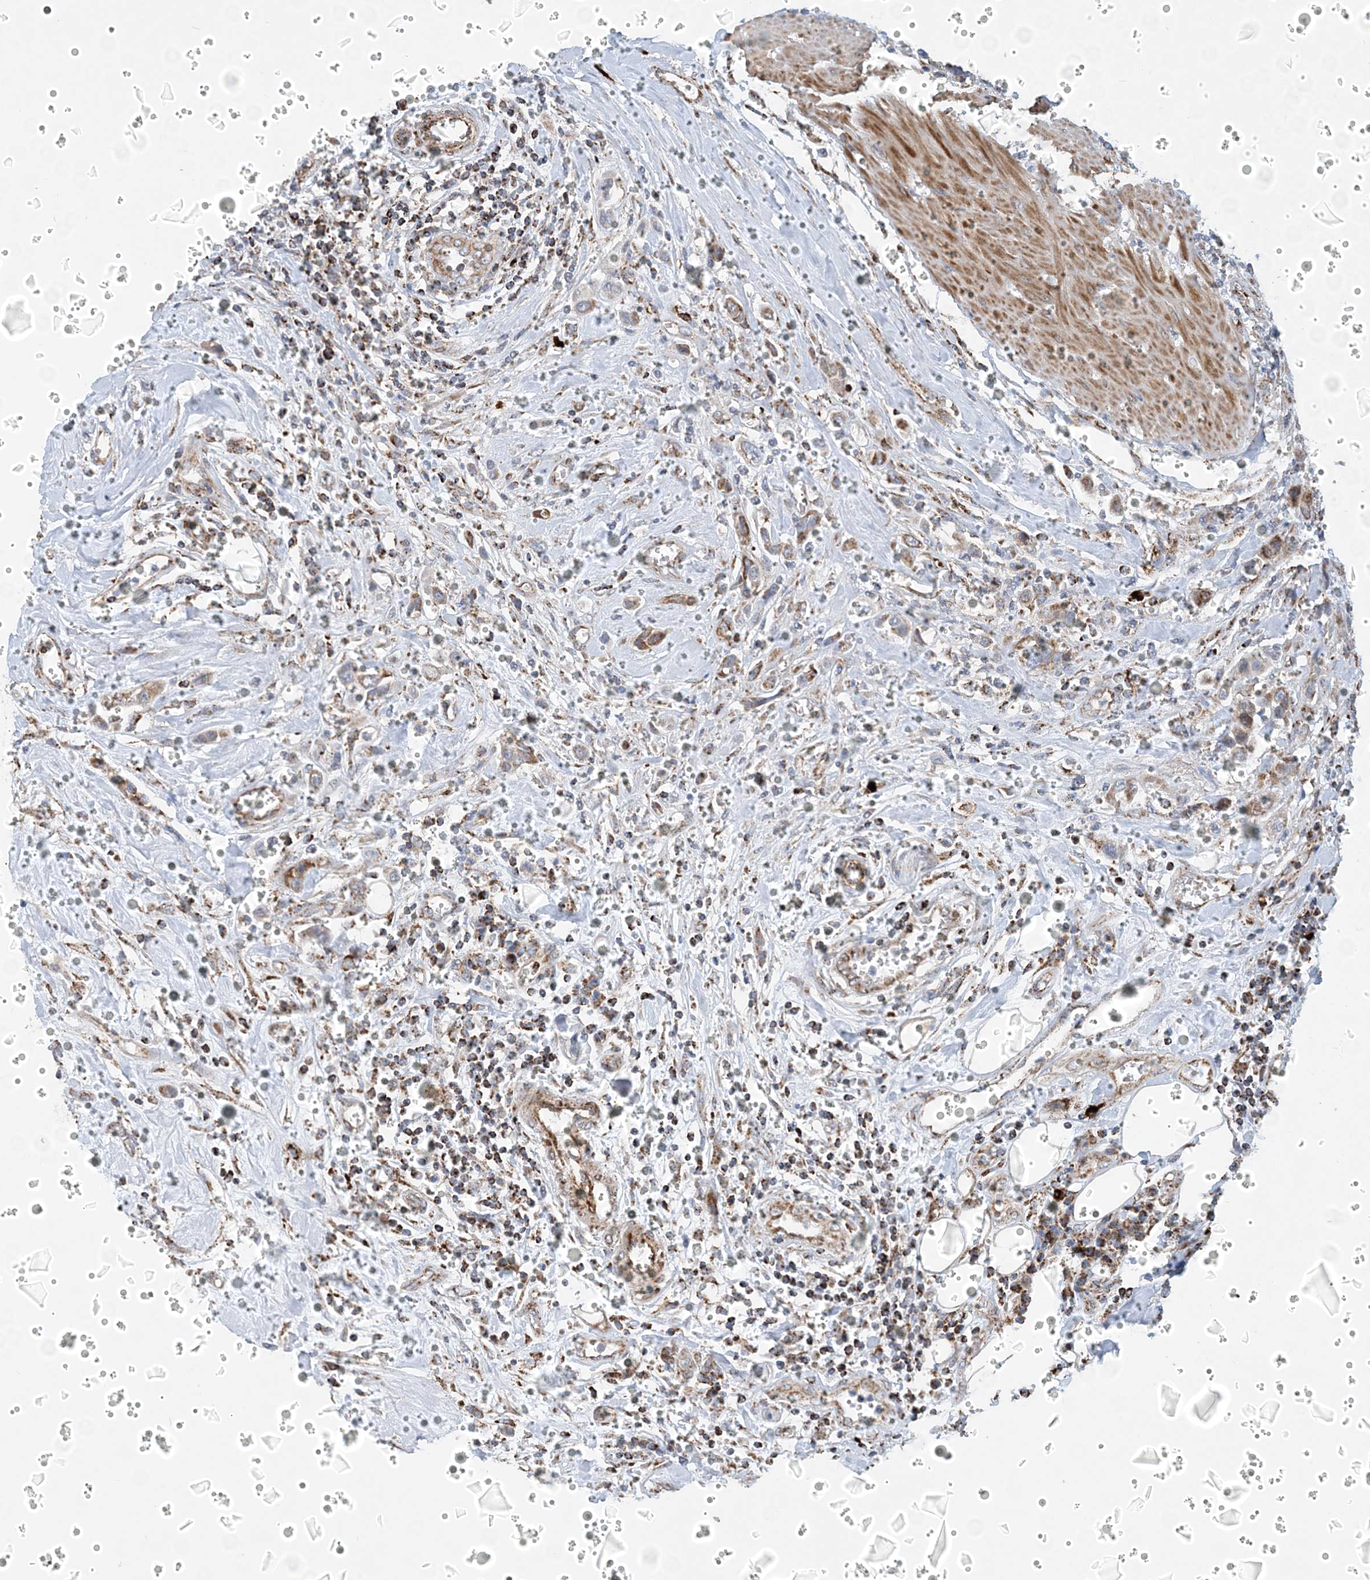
{"staining": {"intensity": "weak", "quantity": "25%-75%", "location": "cytoplasmic/membranous"}, "tissue": "urothelial cancer", "cell_type": "Tumor cells", "image_type": "cancer", "snomed": [{"axis": "morphology", "description": "Urothelial carcinoma, High grade"}, {"axis": "topography", "description": "Urinary bladder"}], "caption": "A photomicrograph of human urothelial carcinoma (high-grade) stained for a protein reveals weak cytoplasmic/membranous brown staining in tumor cells.", "gene": "PCDHGA1", "patient": {"sex": "male", "age": 50}}